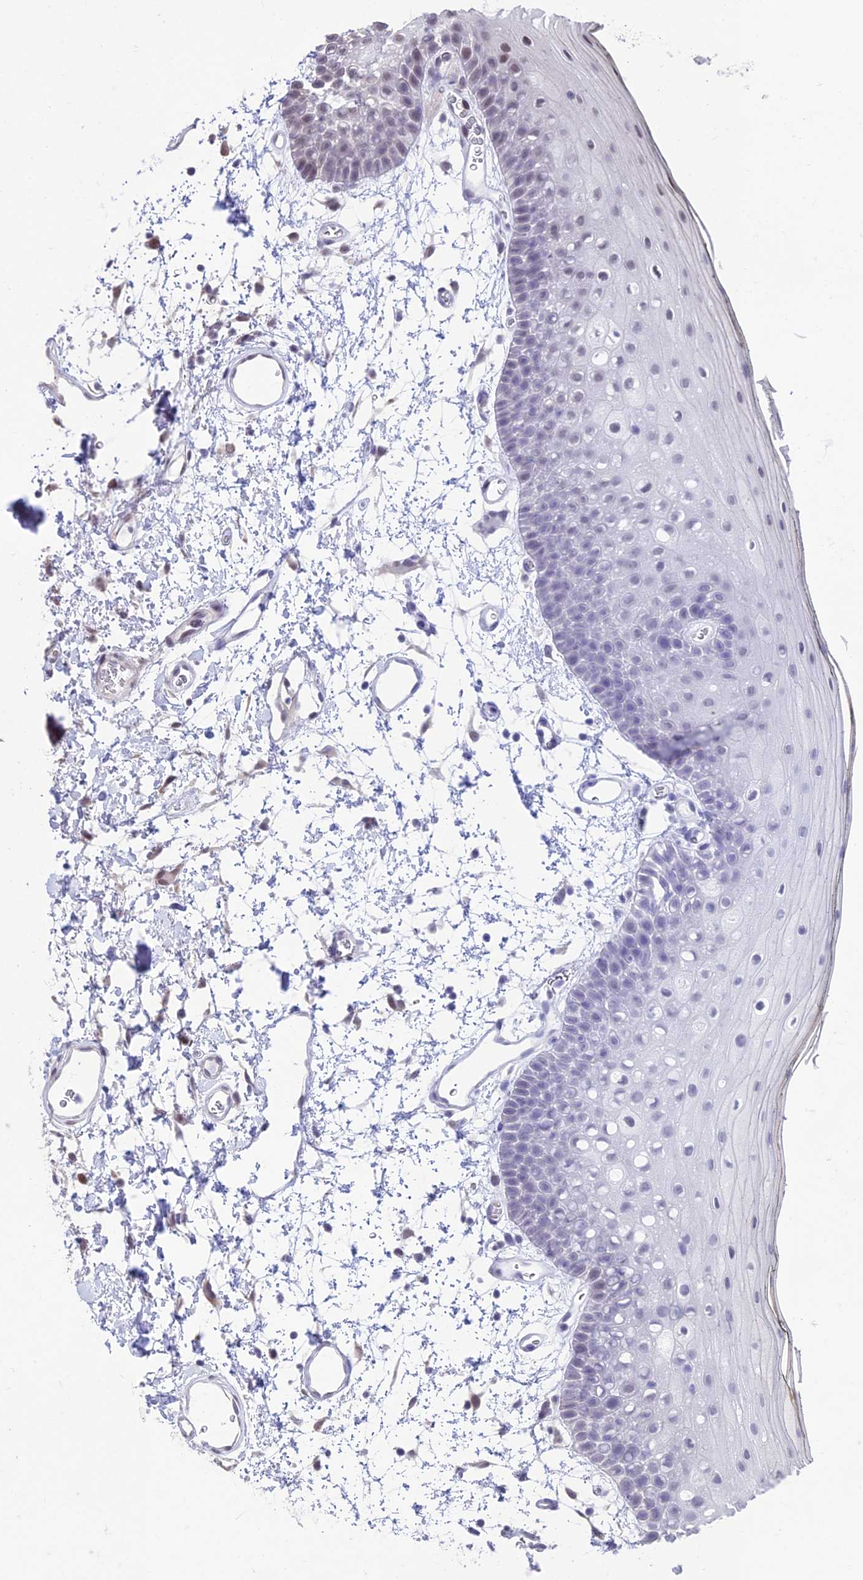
{"staining": {"intensity": "weak", "quantity": "<25%", "location": "nuclear"}, "tissue": "oral mucosa", "cell_type": "Squamous epithelial cells", "image_type": "normal", "snomed": [{"axis": "morphology", "description": "Normal tissue, NOS"}, {"axis": "topography", "description": "Oral tissue"}, {"axis": "topography", "description": "Tounge, NOS"}], "caption": "A high-resolution photomicrograph shows IHC staining of normal oral mucosa, which demonstrates no significant staining in squamous epithelial cells.", "gene": "KIAA1191", "patient": {"sex": "female", "age": 81}}